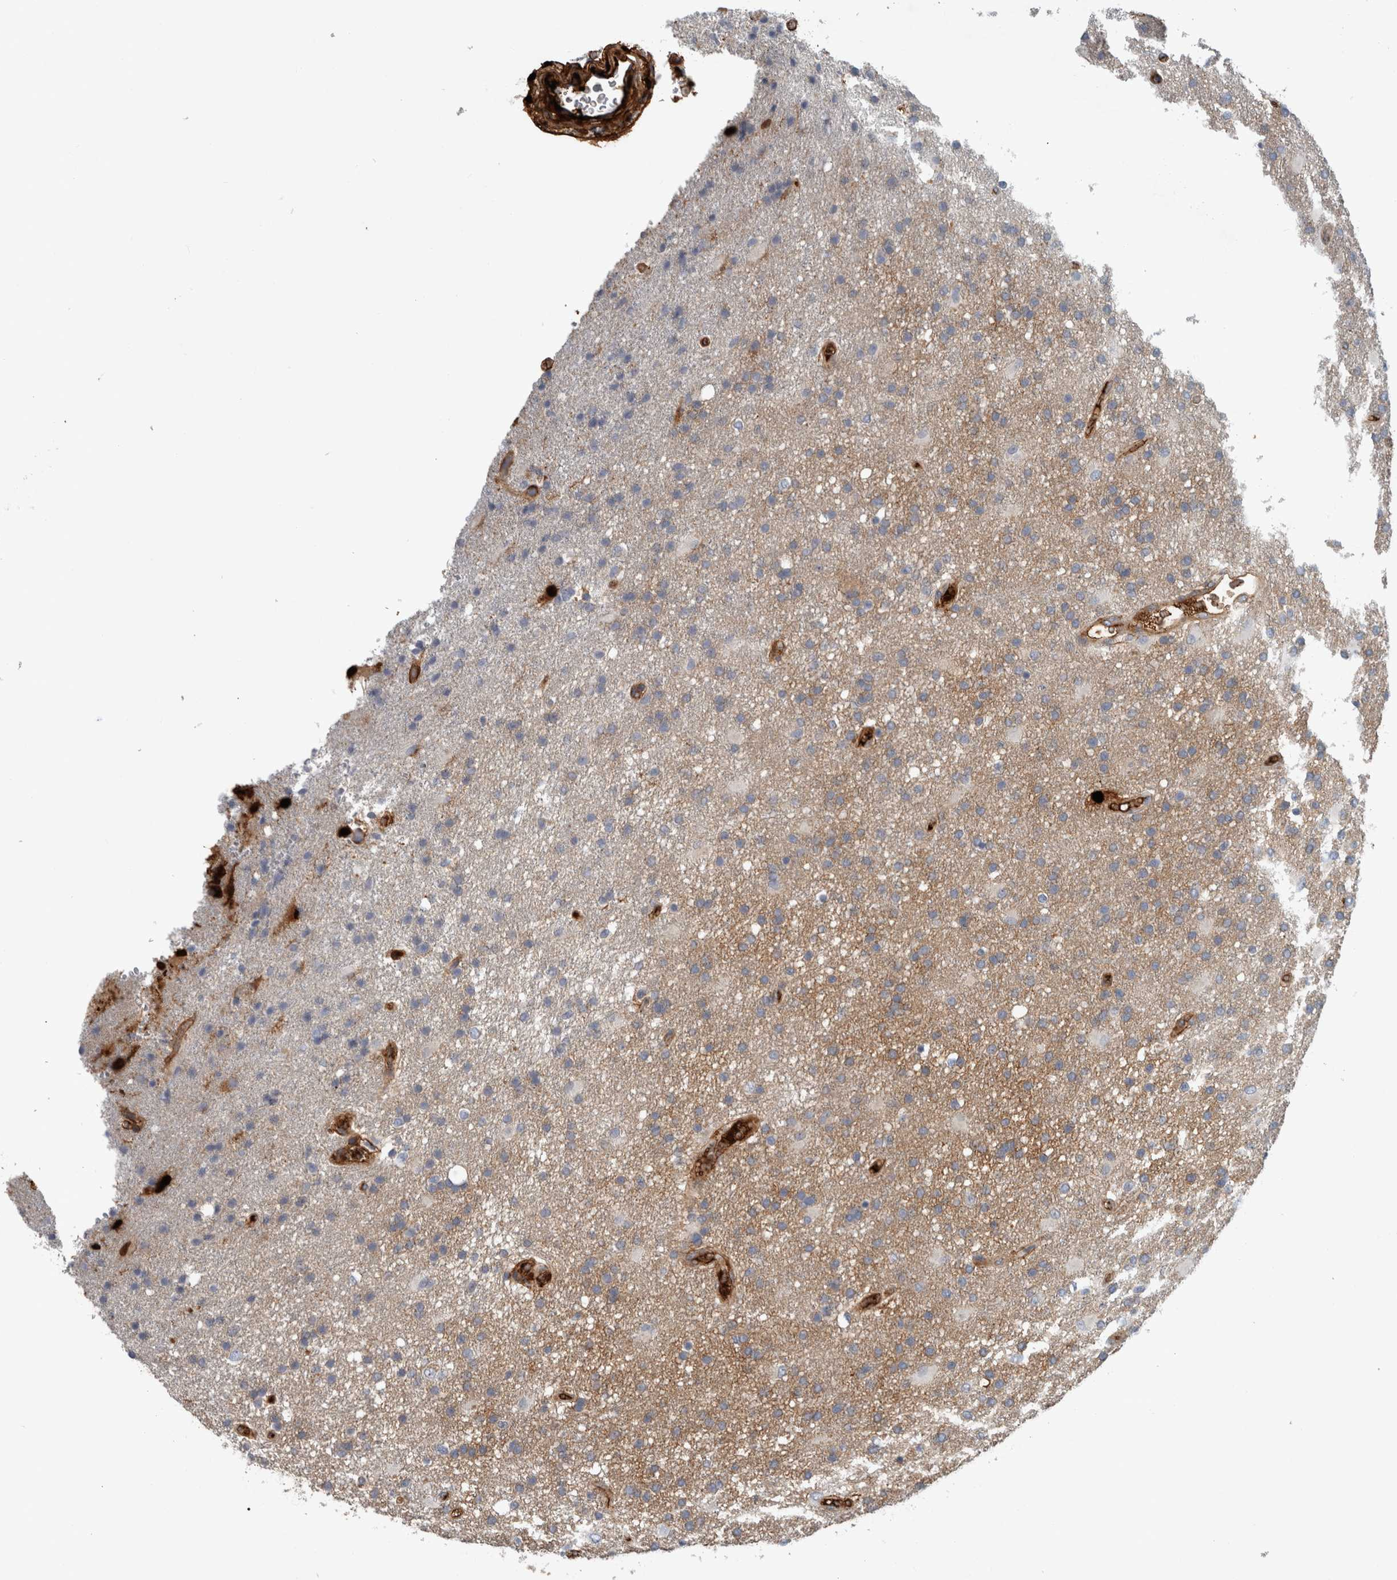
{"staining": {"intensity": "weak", "quantity": "25%-75%", "location": "cytoplasmic/membranous"}, "tissue": "glioma", "cell_type": "Tumor cells", "image_type": "cancer", "snomed": [{"axis": "morphology", "description": "Glioma, malignant, High grade"}, {"axis": "topography", "description": "Brain"}], "caption": "Protein positivity by immunohistochemistry shows weak cytoplasmic/membranous positivity in approximately 25%-75% of tumor cells in glioma.", "gene": "FN1", "patient": {"sex": "male", "age": 72}}